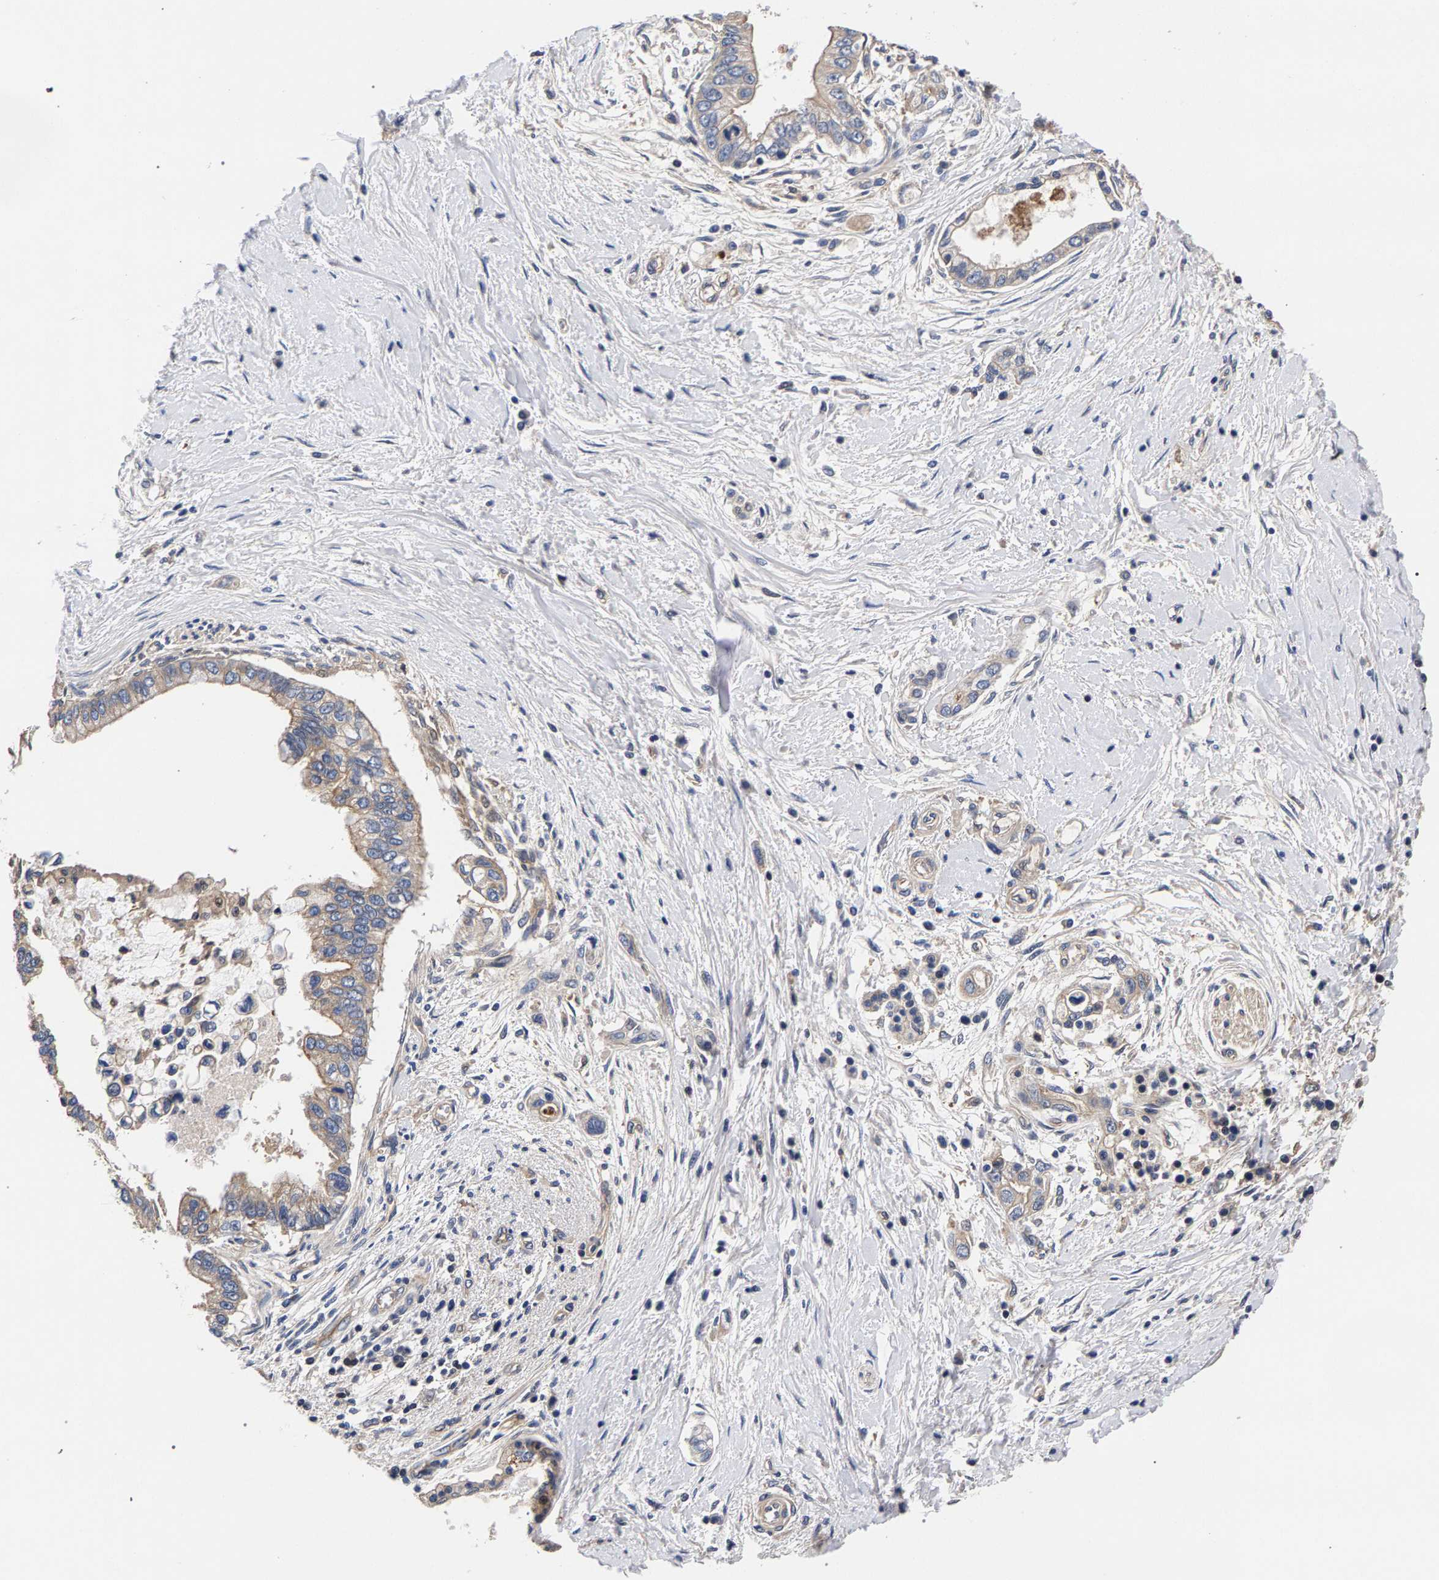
{"staining": {"intensity": "weak", "quantity": ">75%", "location": "cytoplasmic/membranous"}, "tissue": "pancreatic cancer", "cell_type": "Tumor cells", "image_type": "cancer", "snomed": [{"axis": "morphology", "description": "Adenocarcinoma, NOS"}, {"axis": "topography", "description": "Pancreas"}], "caption": "Weak cytoplasmic/membranous staining for a protein is identified in approximately >75% of tumor cells of pancreatic cancer using immunohistochemistry.", "gene": "MARCHF7", "patient": {"sex": "male", "age": 59}}